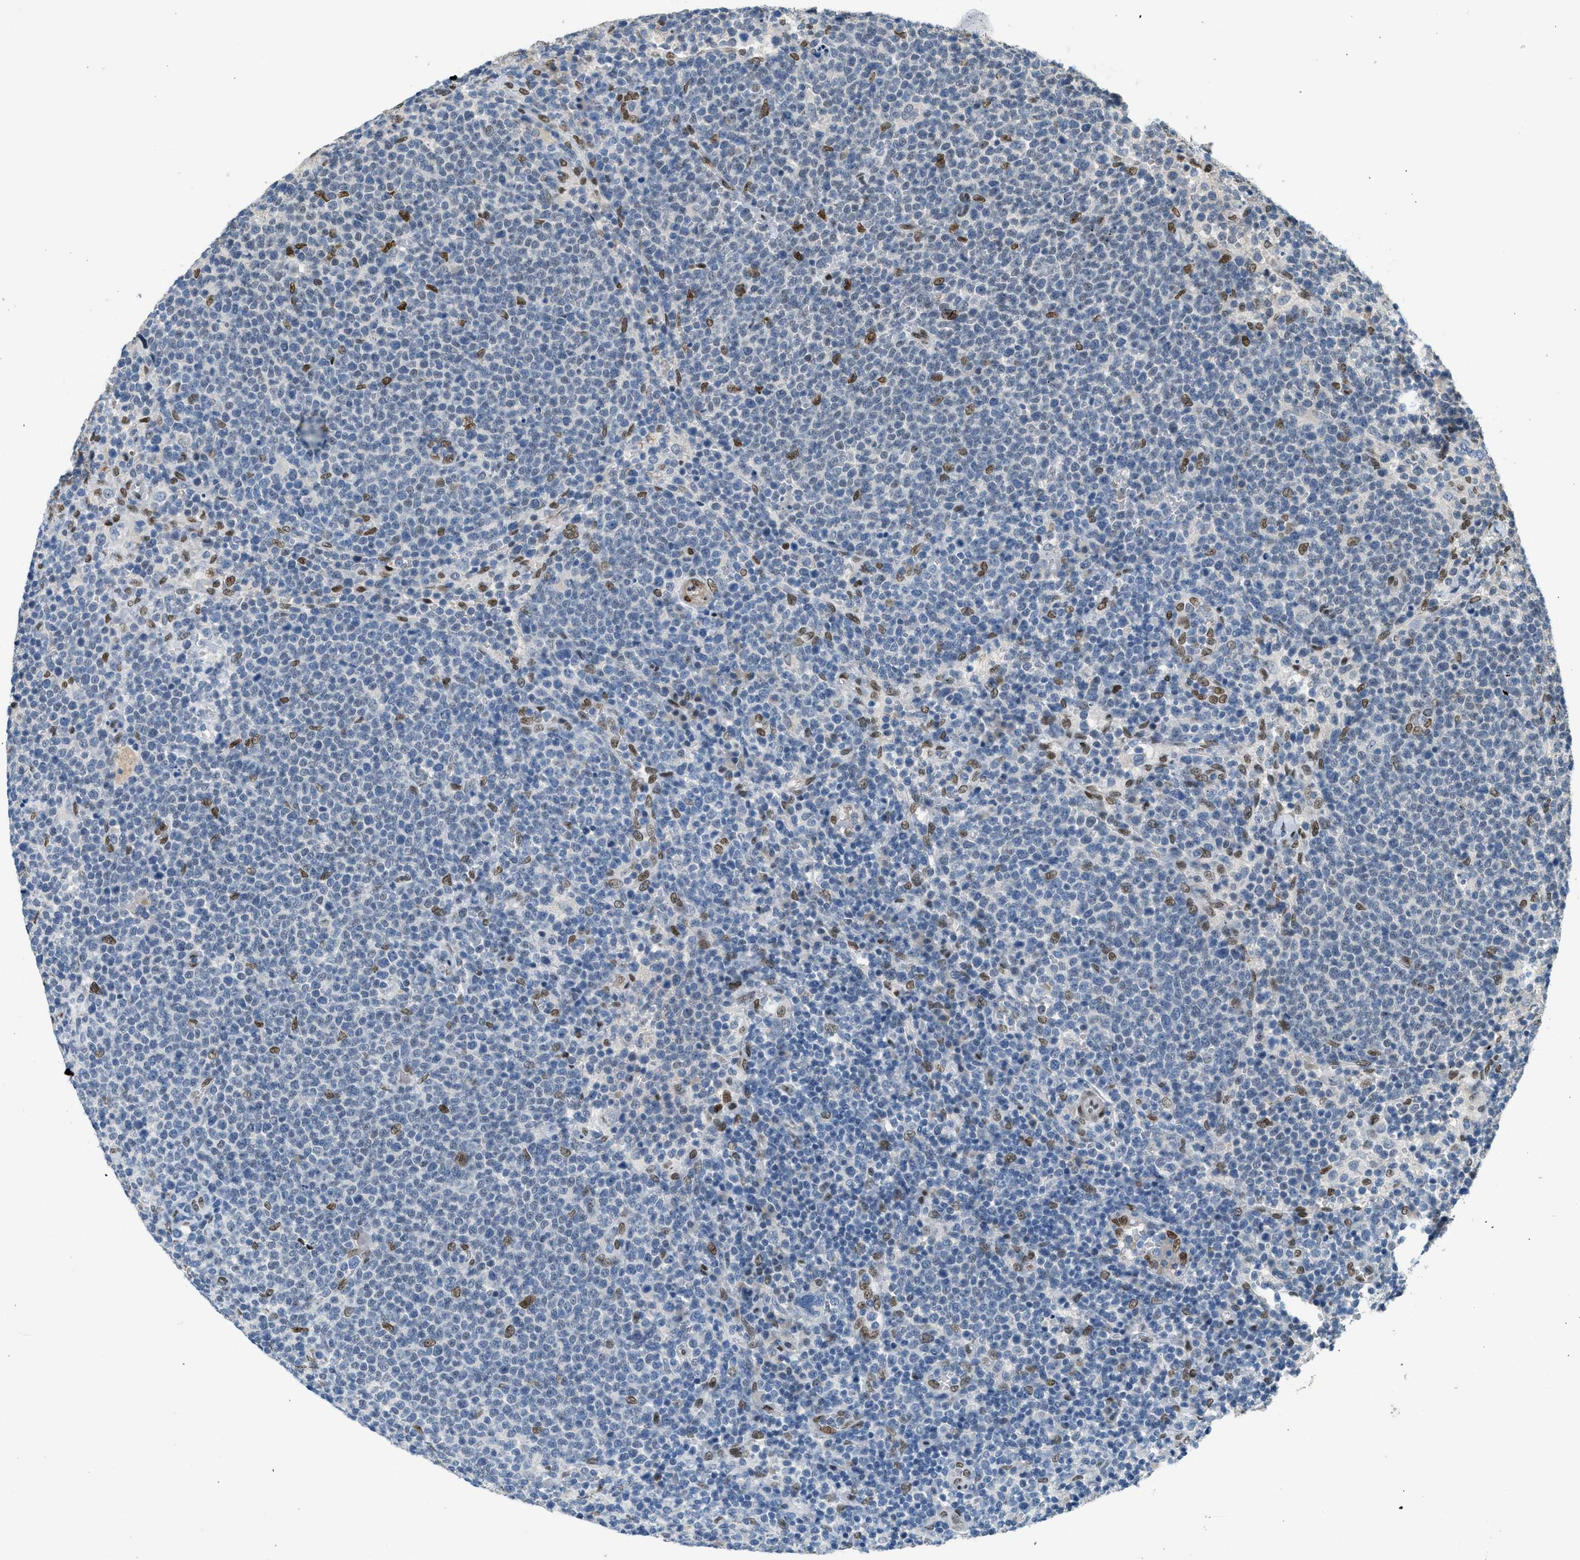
{"staining": {"intensity": "negative", "quantity": "none", "location": "none"}, "tissue": "lymphoma", "cell_type": "Tumor cells", "image_type": "cancer", "snomed": [{"axis": "morphology", "description": "Malignant lymphoma, non-Hodgkin's type, High grade"}, {"axis": "topography", "description": "Lymph node"}], "caption": "IHC of human lymphoma reveals no expression in tumor cells.", "gene": "ZBTB20", "patient": {"sex": "male", "age": 61}}